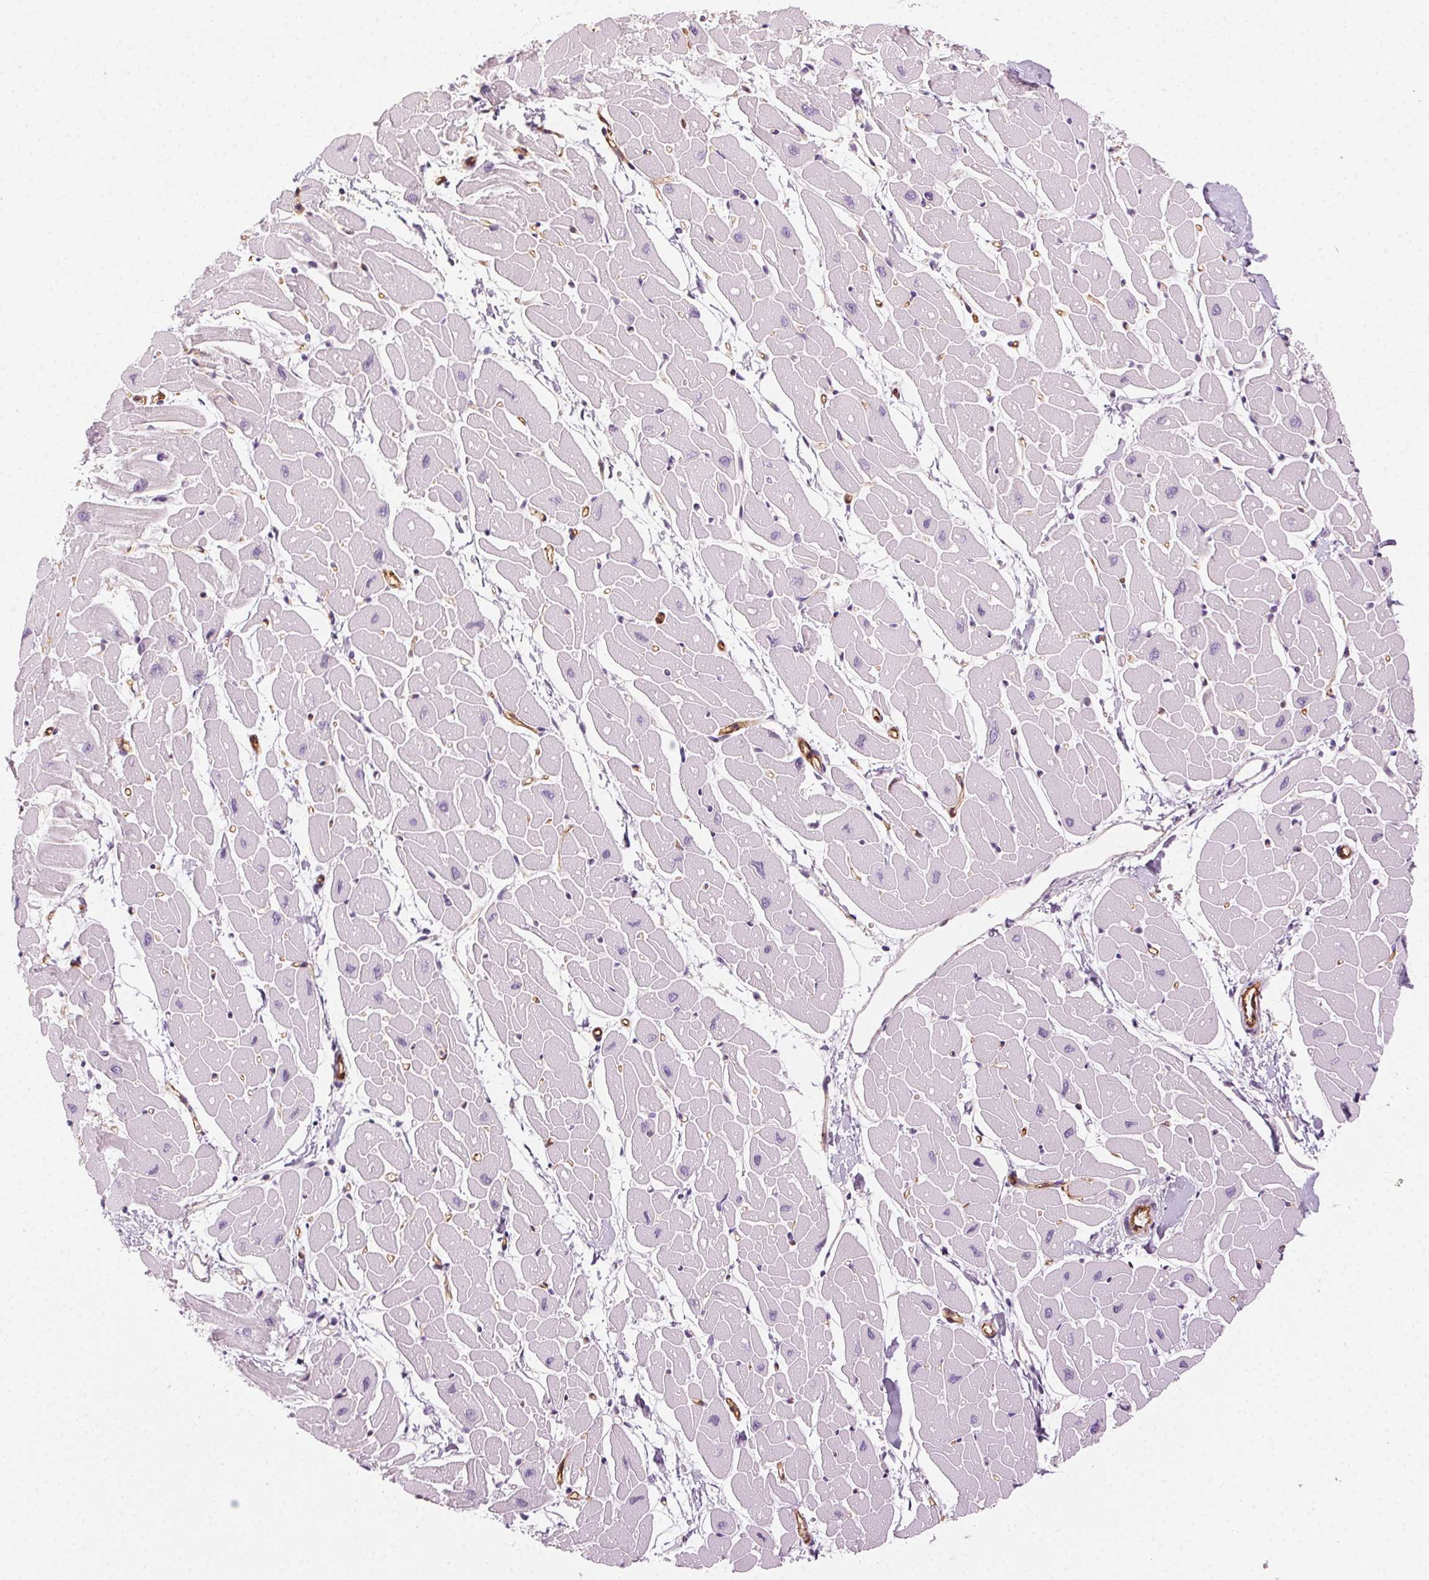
{"staining": {"intensity": "negative", "quantity": "none", "location": "none"}, "tissue": "heart muscle", "cell_type": "Cardiomyocytes", "image_type": "normal", "snomed": [{"axis": "morphology", "description": "Normal tissue, NOS"}, {"axis": "topography", "description": "Heart"}], "caption": "Cardiomyocytes are negative for protein expression in normal human heart muscle. (DAB IHC with hematoxylin counter stain).", "gene": "AIF1L", "patient": {"sex": "male", "age": 57}}